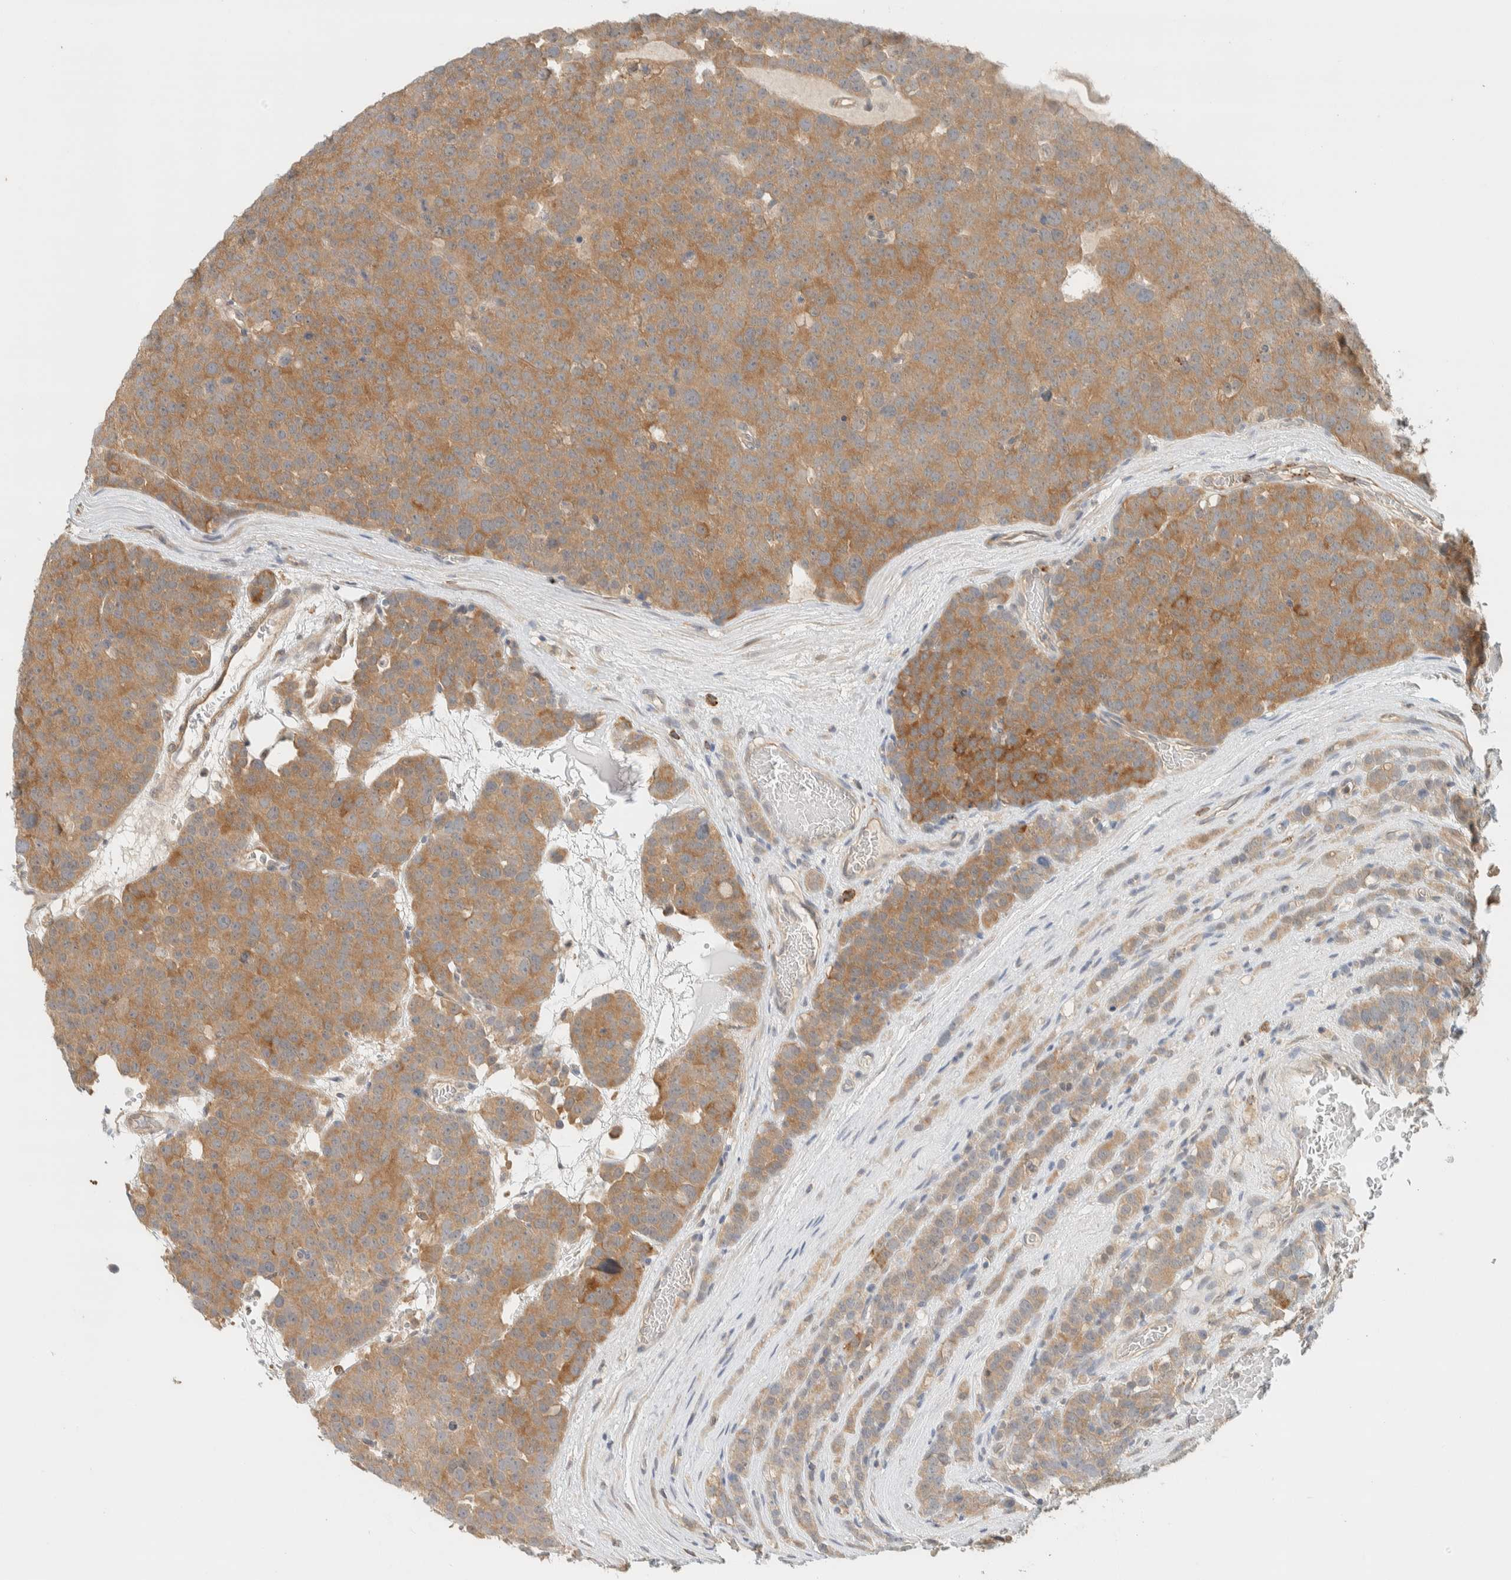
{"staining": {"intensity": "moderate", "quantity": ">75%", "location": "cytoplasmic/membranous"}, "tissue": "testis cancer", "cell_type": "Tumor cells", "image_type": "cancer", "snomed": [{"axis": "morphology", "description": "Seminoma, NOS"}, {"axis": "topography", "description": "Testis"}], "caption": "This micrograph shows IHC staining of testis seminoma, with medium moderate cytoplasmic/membranous expression in about >75% of tumor cells.", "gene": "RAB11FIP1", "patient": {"sex": "male", "age": 71}}